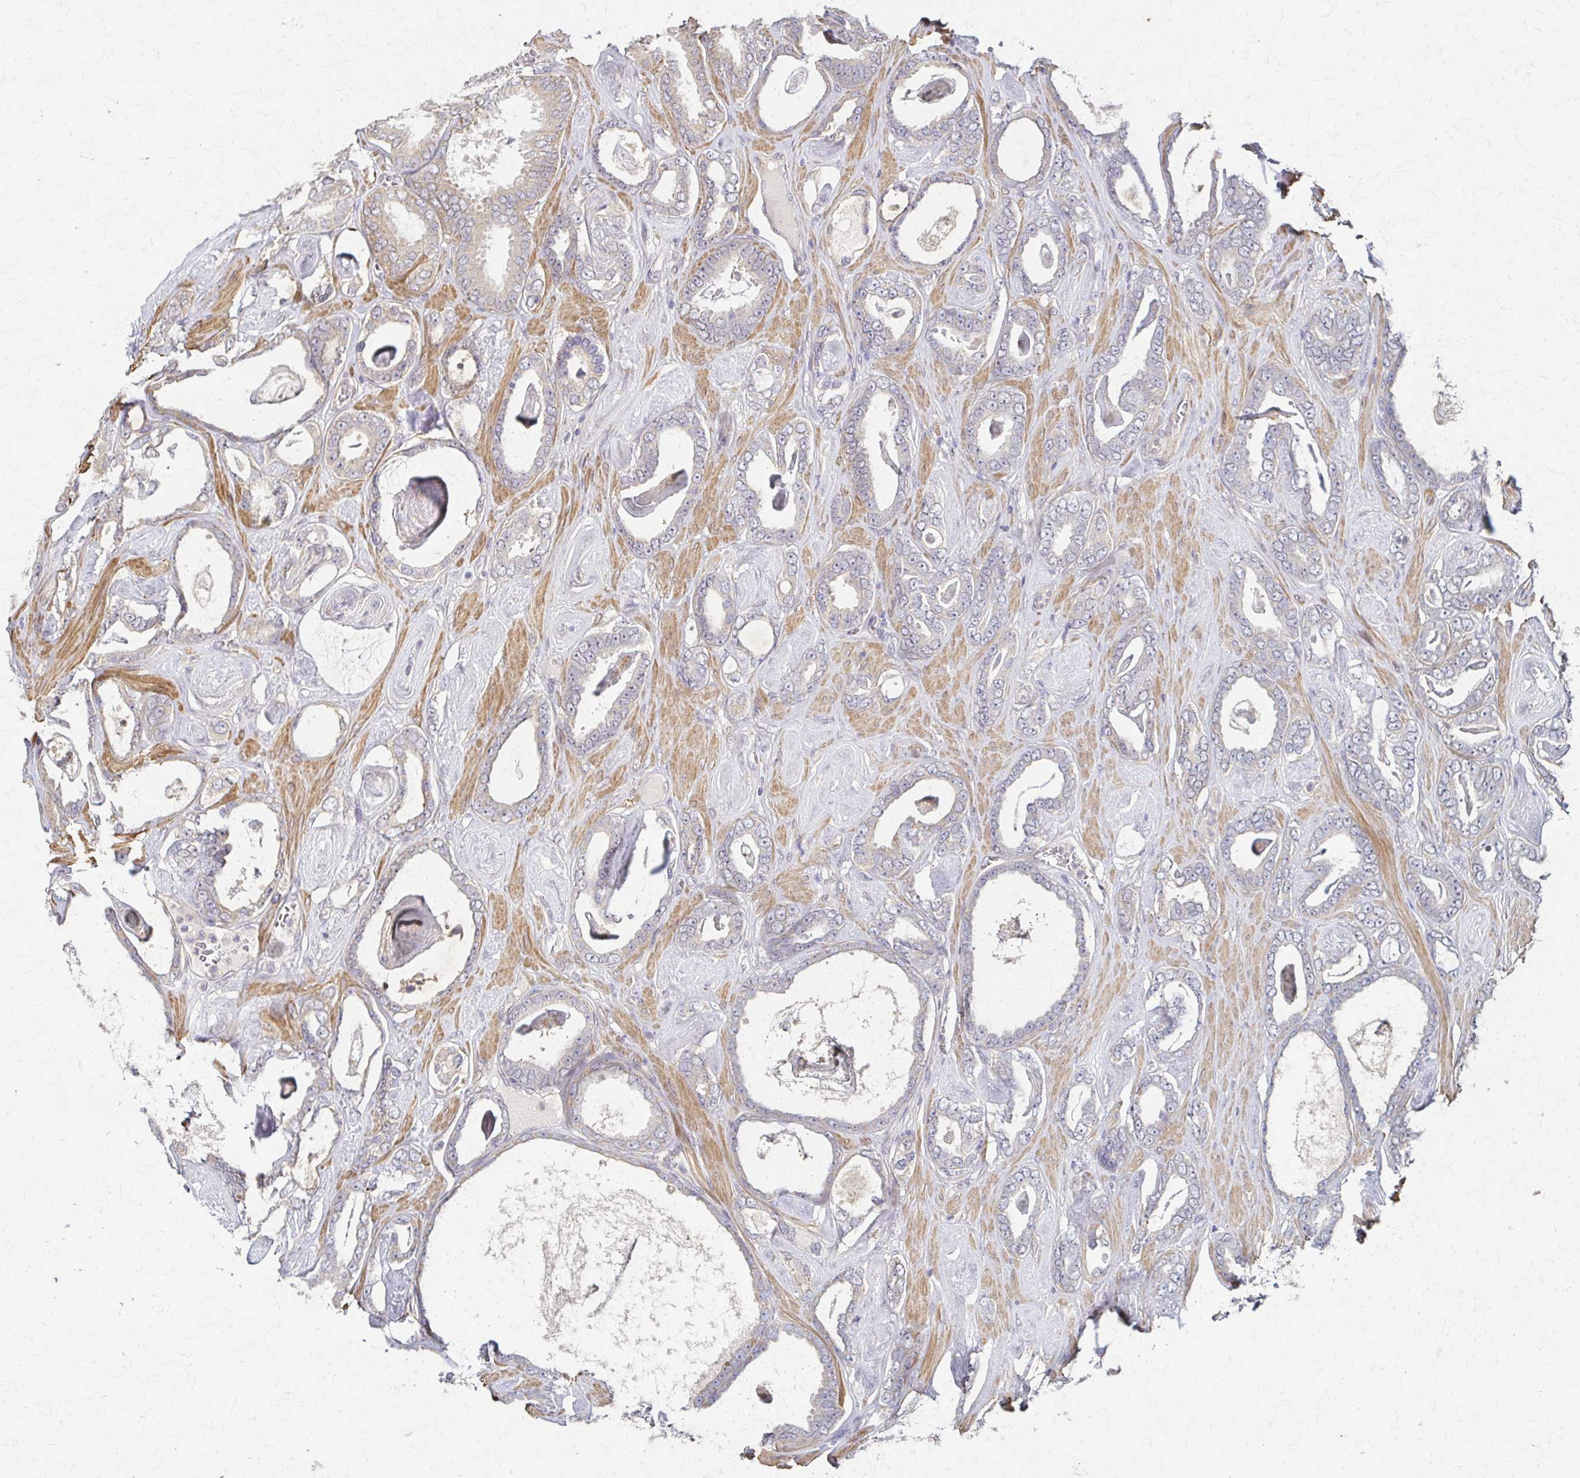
{"staining": {"intensity": "negative", "quantity": "none", "location": "none"}, "tissue": "prostate cancer", "cell_type": "Tumor cells", "image_type": "cancer", "snomed": [{"axis": "morphology", "description": "Adenocarcinoma, High grade"}, {"axis": "topography", "description": "Prostate"}], "caption": "Immunohistochemistry histopathology image of prostate adenocarcinoma (high-grade) stained for a protein (brown), which displays no expression in tumor cells.", "gene": "EOLA2", "patient": {"sex": "male", "age": 63}}